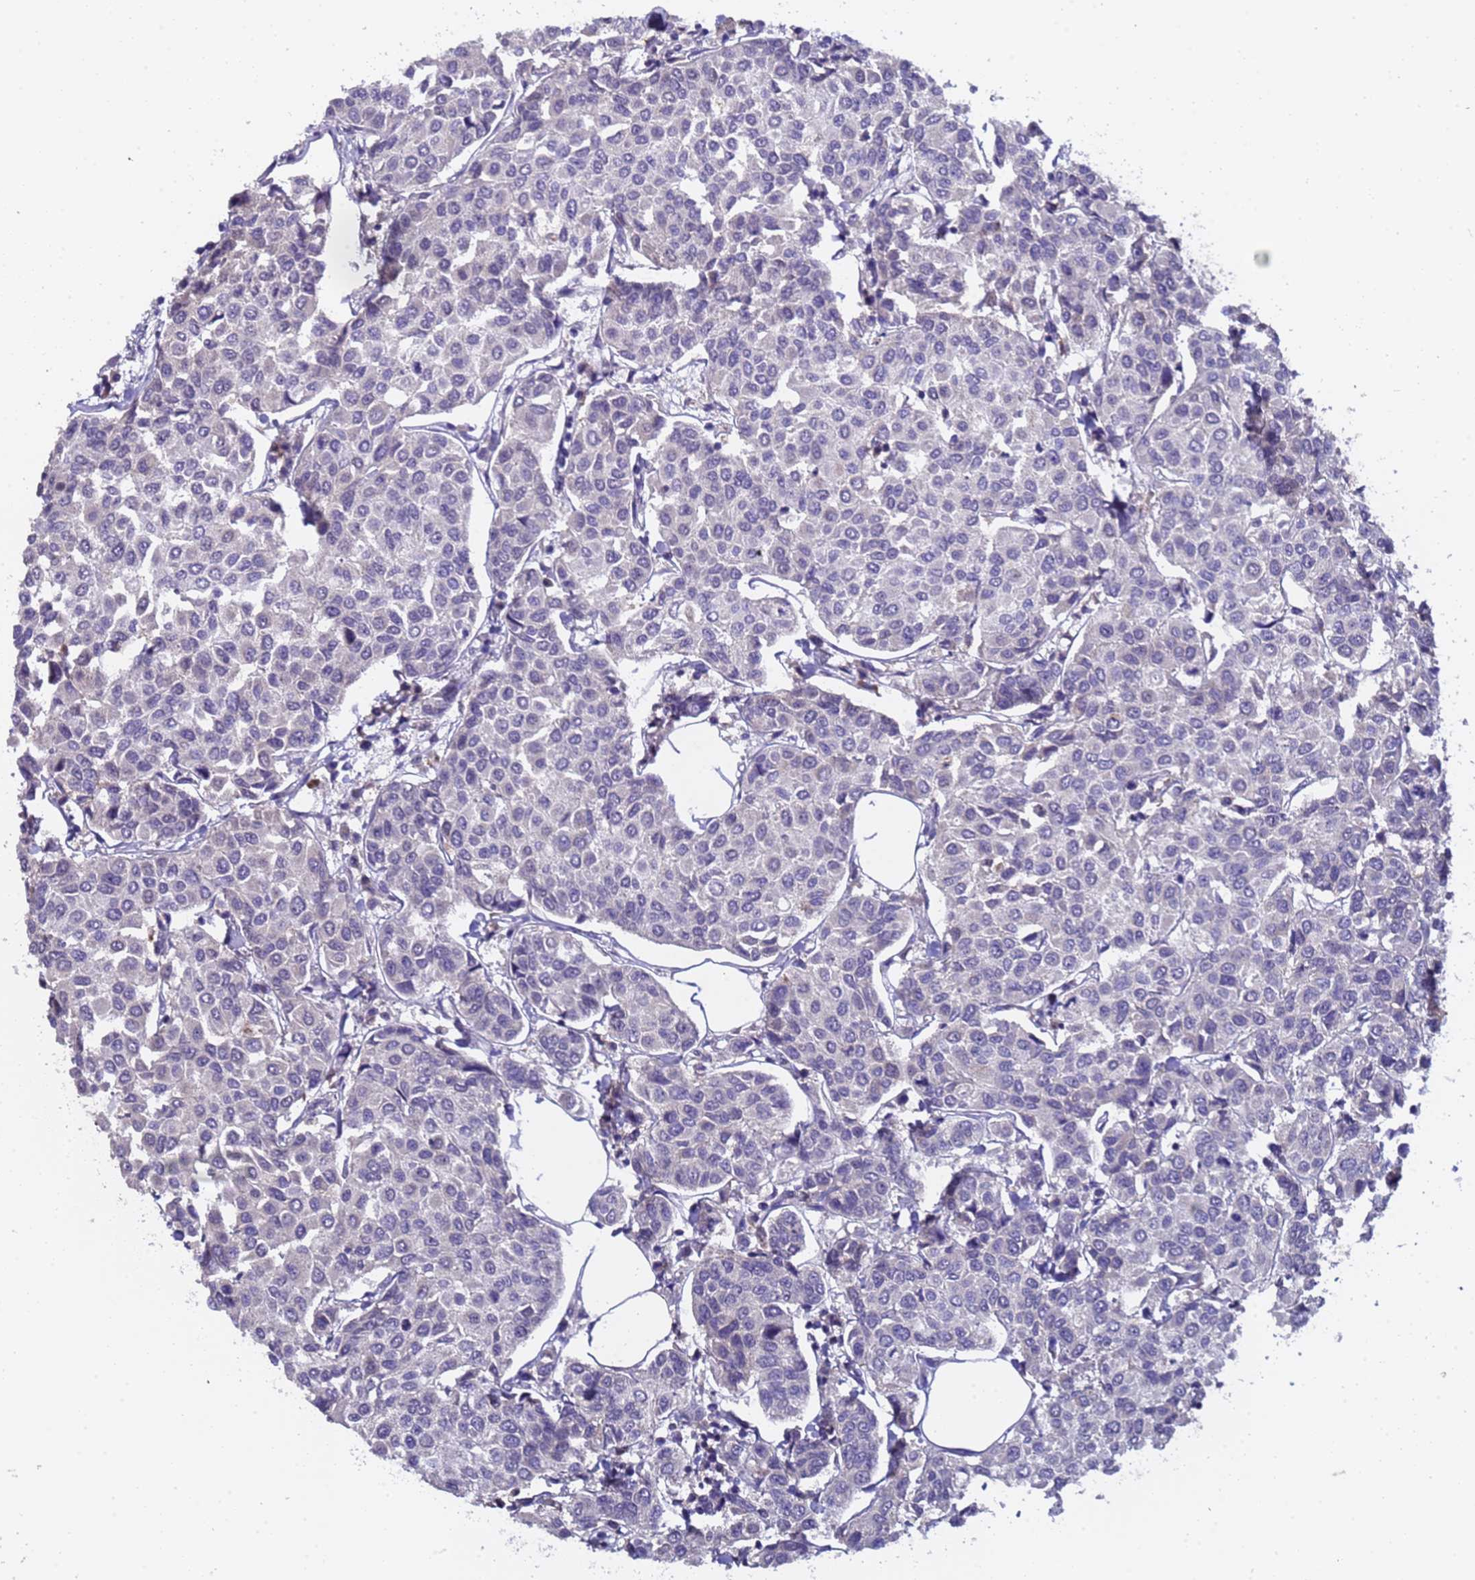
{"staining": {"intensity": "negative", "quantity": "none", "location": "none"}, "tissue": "breast cancer", "cell_type": "Tumor cells", "image_type": "cancer", "snomed": [{"axis": "morphology", "description": "Duct carcinoma"}, {"axis": "topography", "description": "Breast"}], "caption": "A micrograph of human breast cancer (infiltrating ductal carcinoma) is negative for staining in tumor cells.", "gene": "ZNF248", "patient": {"sex": "female", "age": 55}}